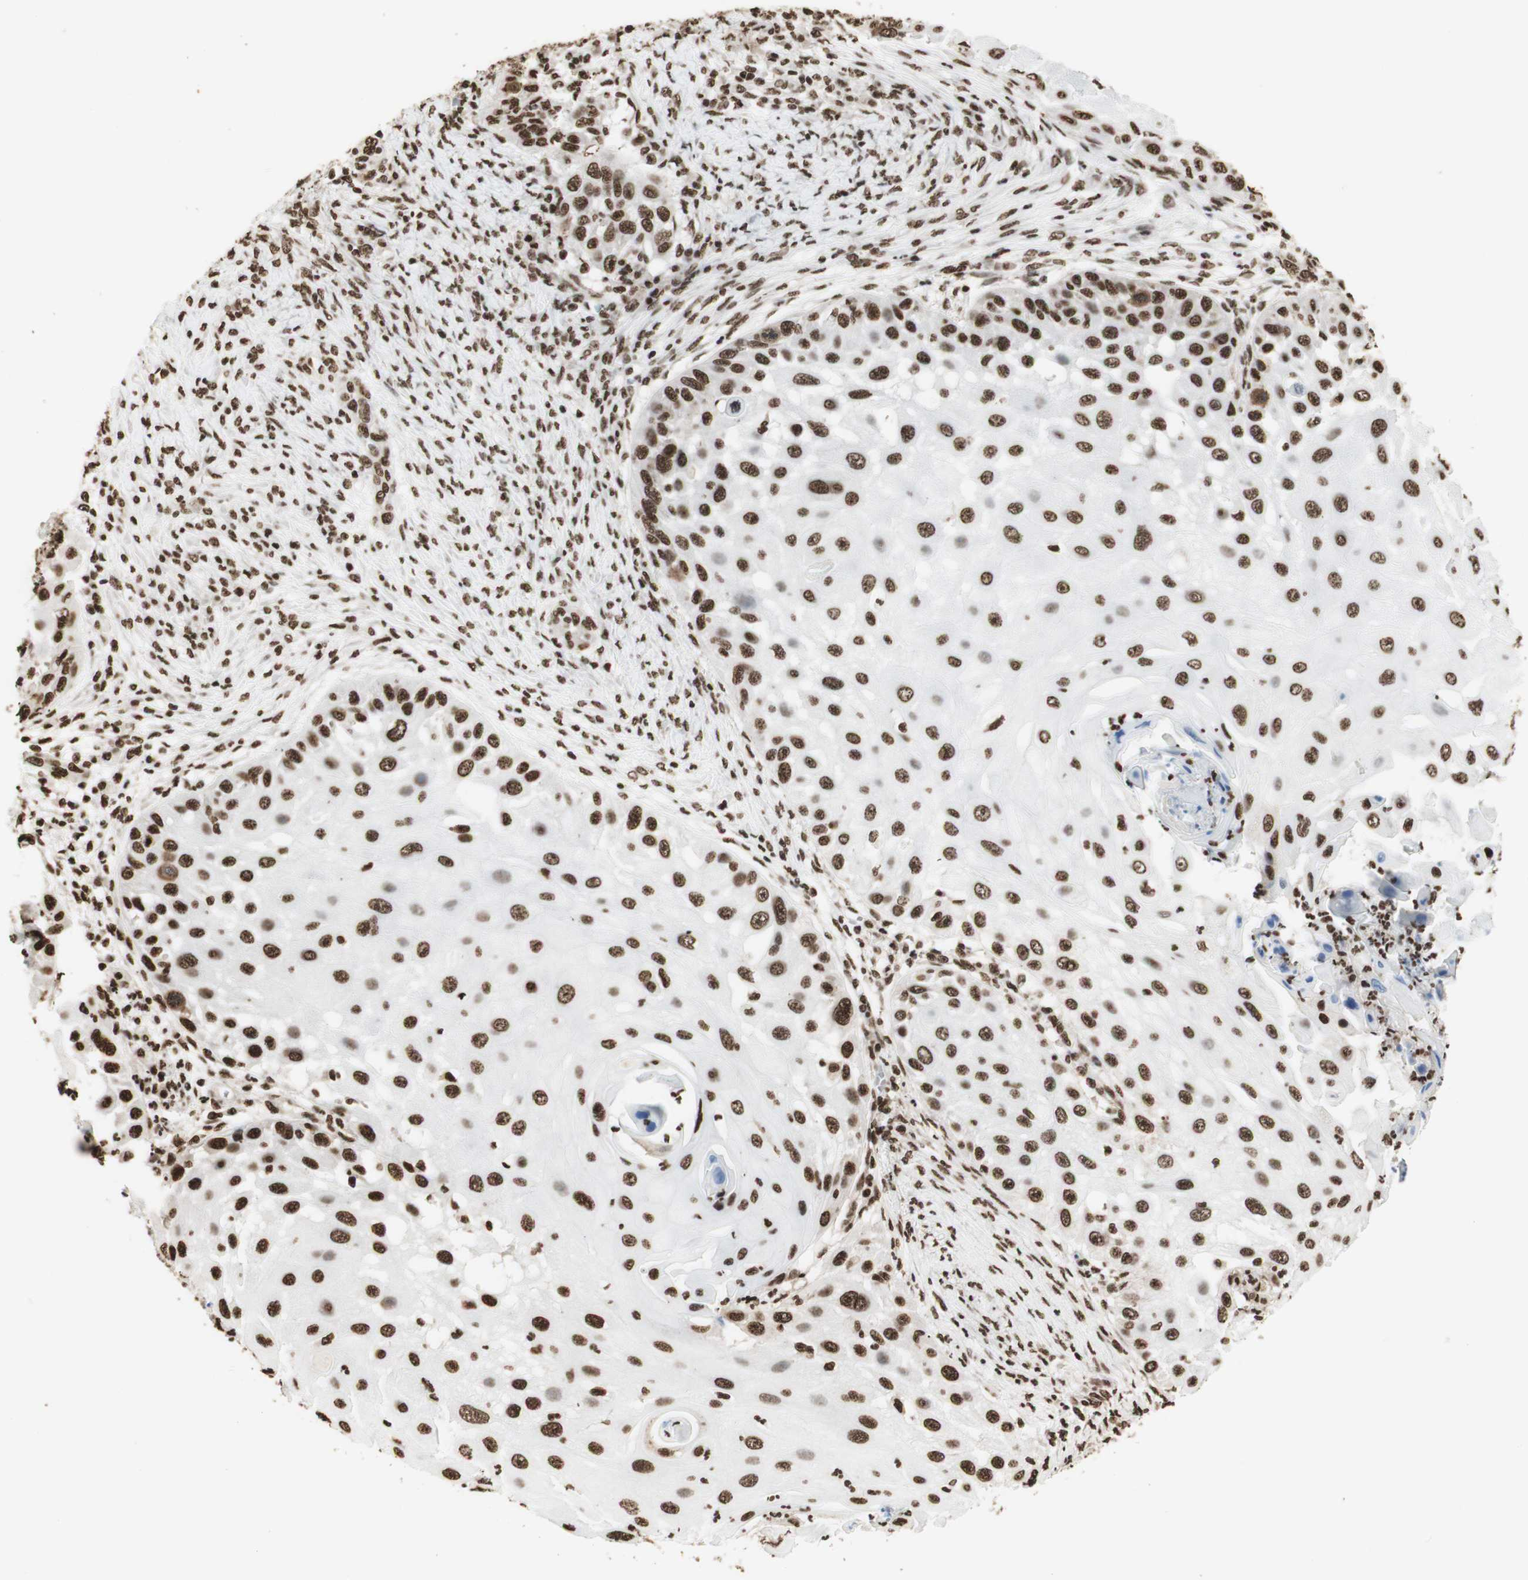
{"staining": {"intensity": "strong", "quantity": ">75%", "location": "nuclear"}, "tissue": "skin cancer", "cell_type": "Tumor cells", "image_type": "cancer", "snomed": [{"axis": "morphology", "description": "Squamous cell carcinoma, NOS"}, {"axis": "topography", "description": "Skin"}], "caption": "DAB immunohistochemical staining of human skin cancer shows strong nuclear protein expression in about >75% of tumor cells. (Stains: DAB (3,3'-diaminobenzidine) in brown, nuclei in blue, Microscopy: brightfield microscopy at high magnification).", "gene": "HNRNPA2B1", "patient": {"sex": "female", "age": 44}}